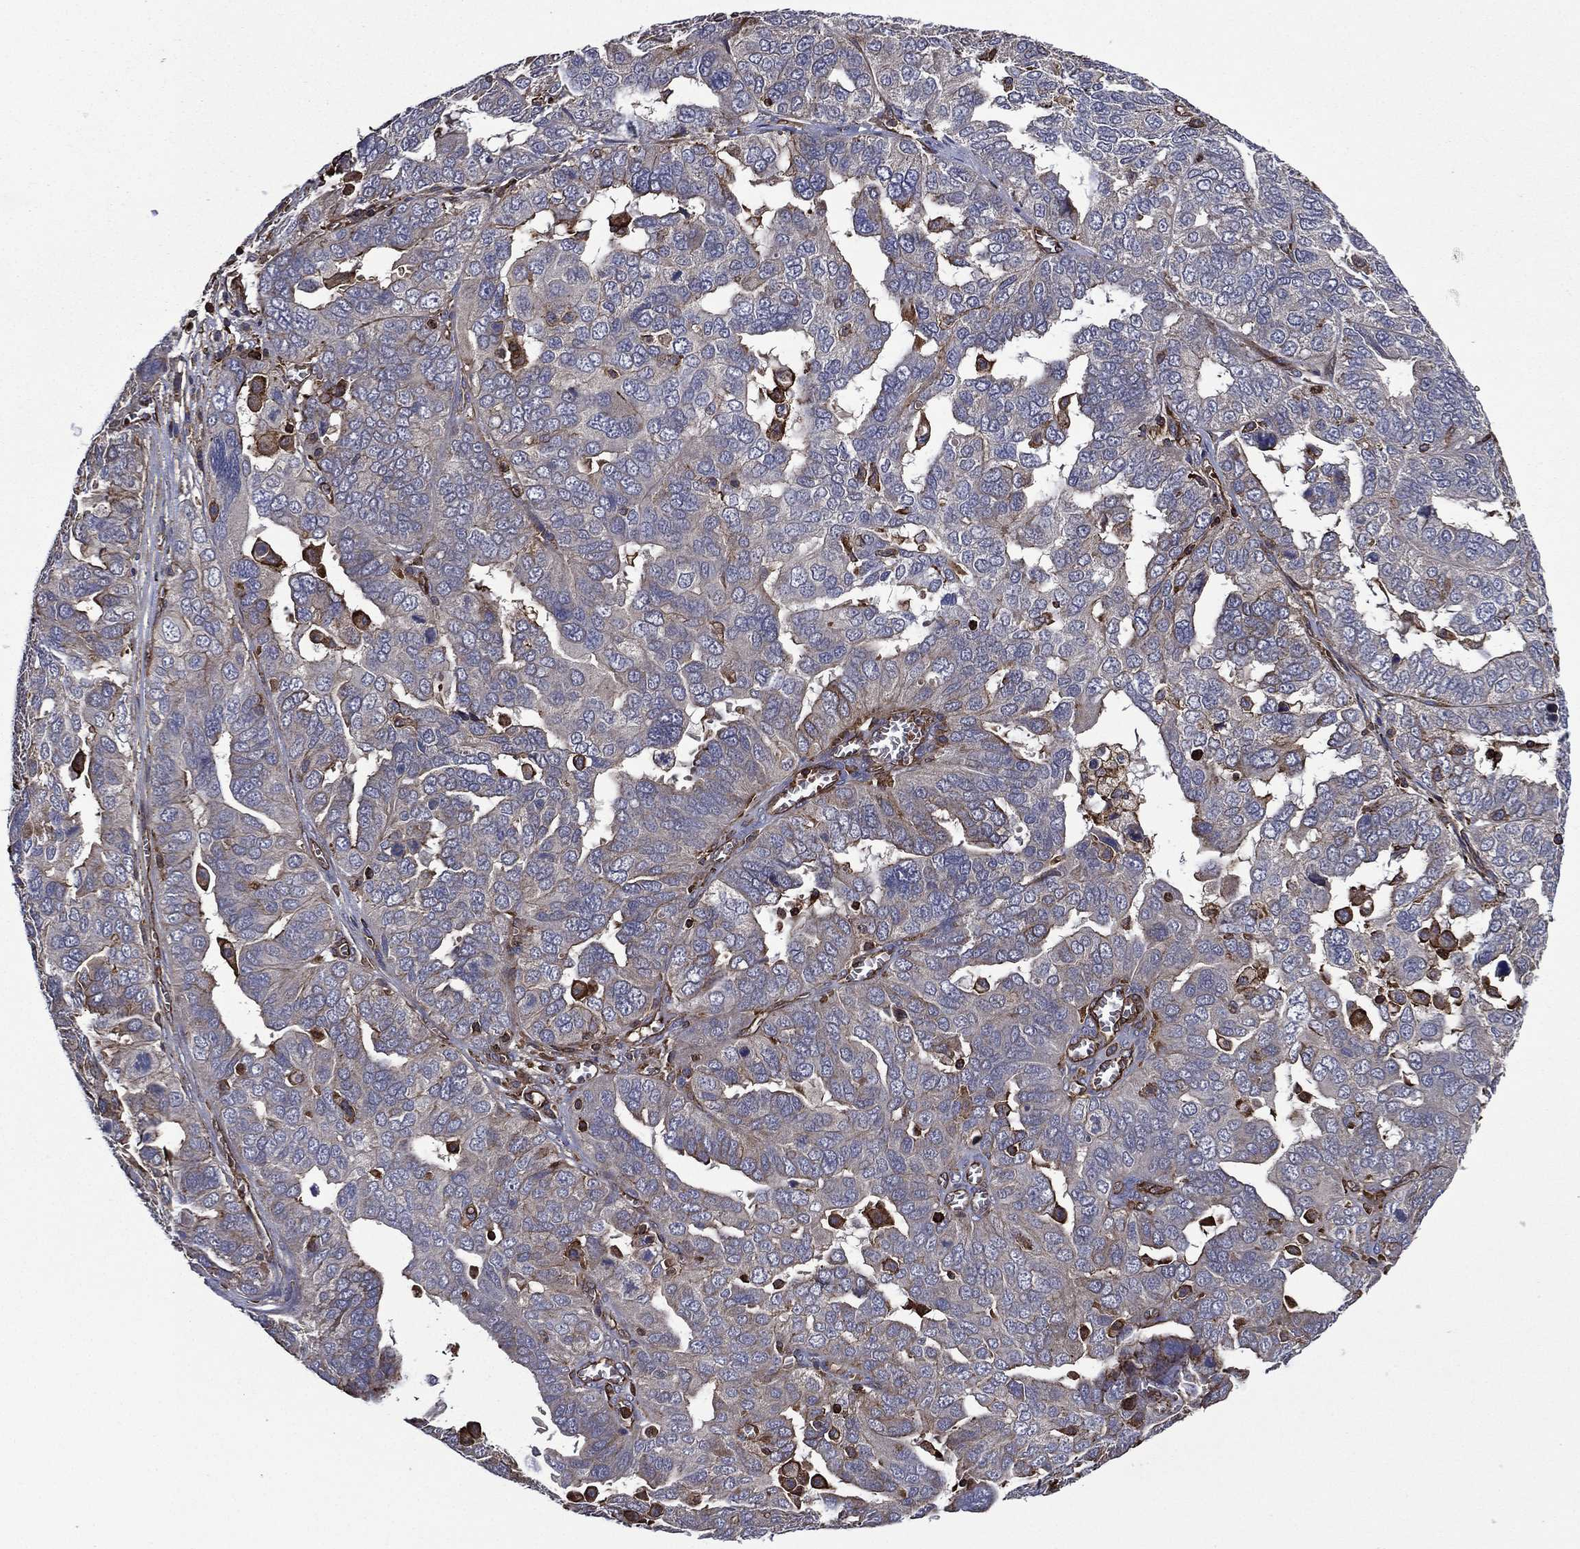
{"staining": {"intensity": "moderate", "quantity": "<25%", "location": "cytoplasmic/membranous"}, "tissue": "ovarian cancer", "cell_type": "Tumor cells", "image_type": "cancer", "snomed": [{"axis": "morphology", "description": "Carcinoma, endometroid"}, {"axis": "topography", "description": "Soft tissue"}, {"axis": "topography", "description": "Ovary"}], "caption": "Protein expression analysis of ovarian cancer (endometroid carcinoma) displays moderate cytoplasmic/membranous staining in approximately <25% of tumor cells. The protein is stained brown, and the nuclei are stained in blue (DAB (3,3'-diaminobenzidine) IHC with brightfield microscopy, high magnification).", "gene": "PLPP3", "patient": {"sex": "female", "age": 52}}